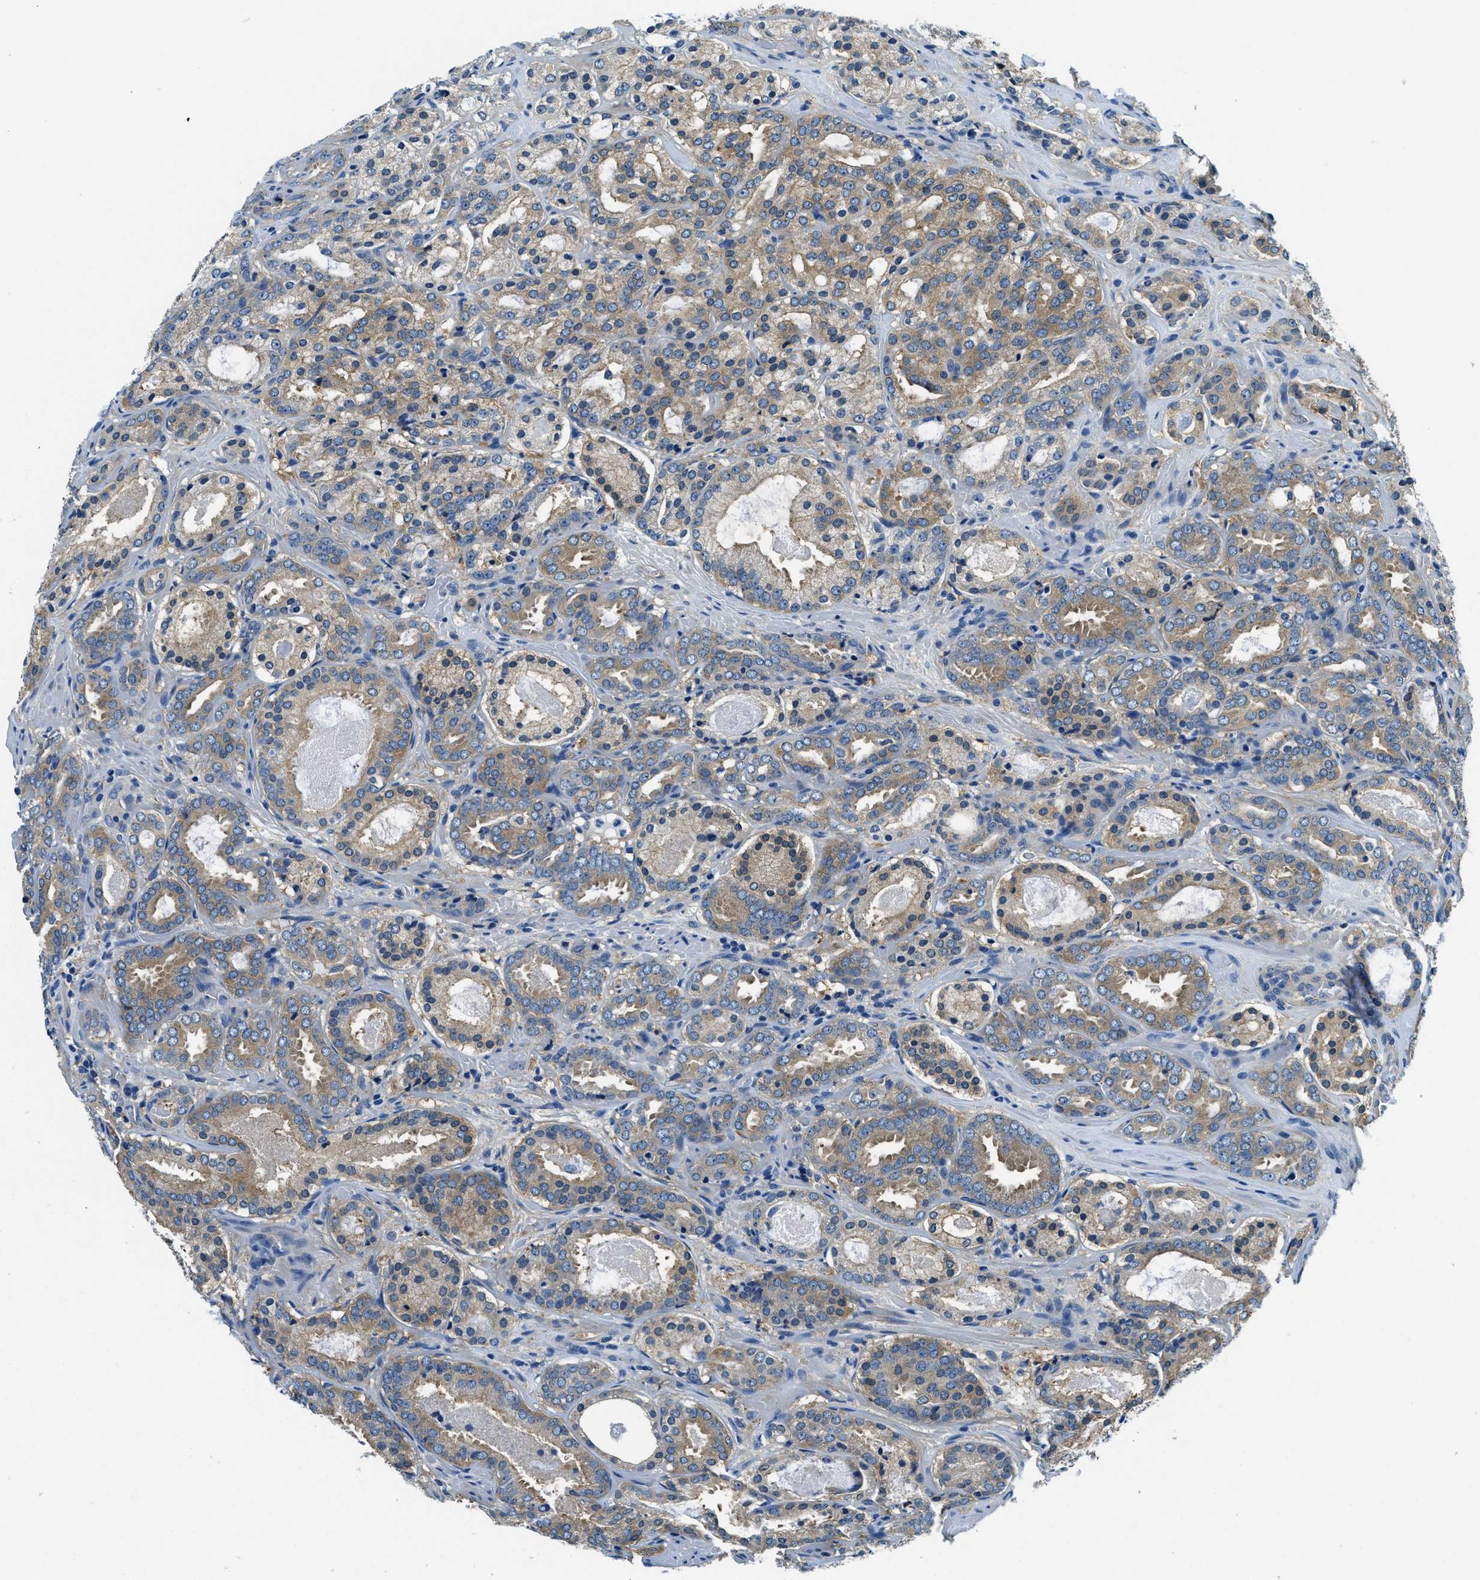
{"staining": {"intensity": "moderate", "quantity": ">75%", "location": "cytoplasmic/membranous"}, "tissue": "prostate cancer", "cell_type": "Tumor cells", "image_type": "cancer", "snomed": [{"axis": "morphology", "description": "Adenocarcinoma, Low grade"}, {"axis": "topography", "description": "Prostate"}], "caption": "Prostate cancer (adenocarcinoma (low-grade)) stained with DAB (3,3'-diaminobenzidine) immunohistochemistry (IHC) displays medium levels of moderate cytoplasmic/membranous staining in about >75% of tumor cells. (IHC, brightfield microscopy, high magnification).", "gene": "TWF1", "patient": {"sex": "male", "age": 69}}